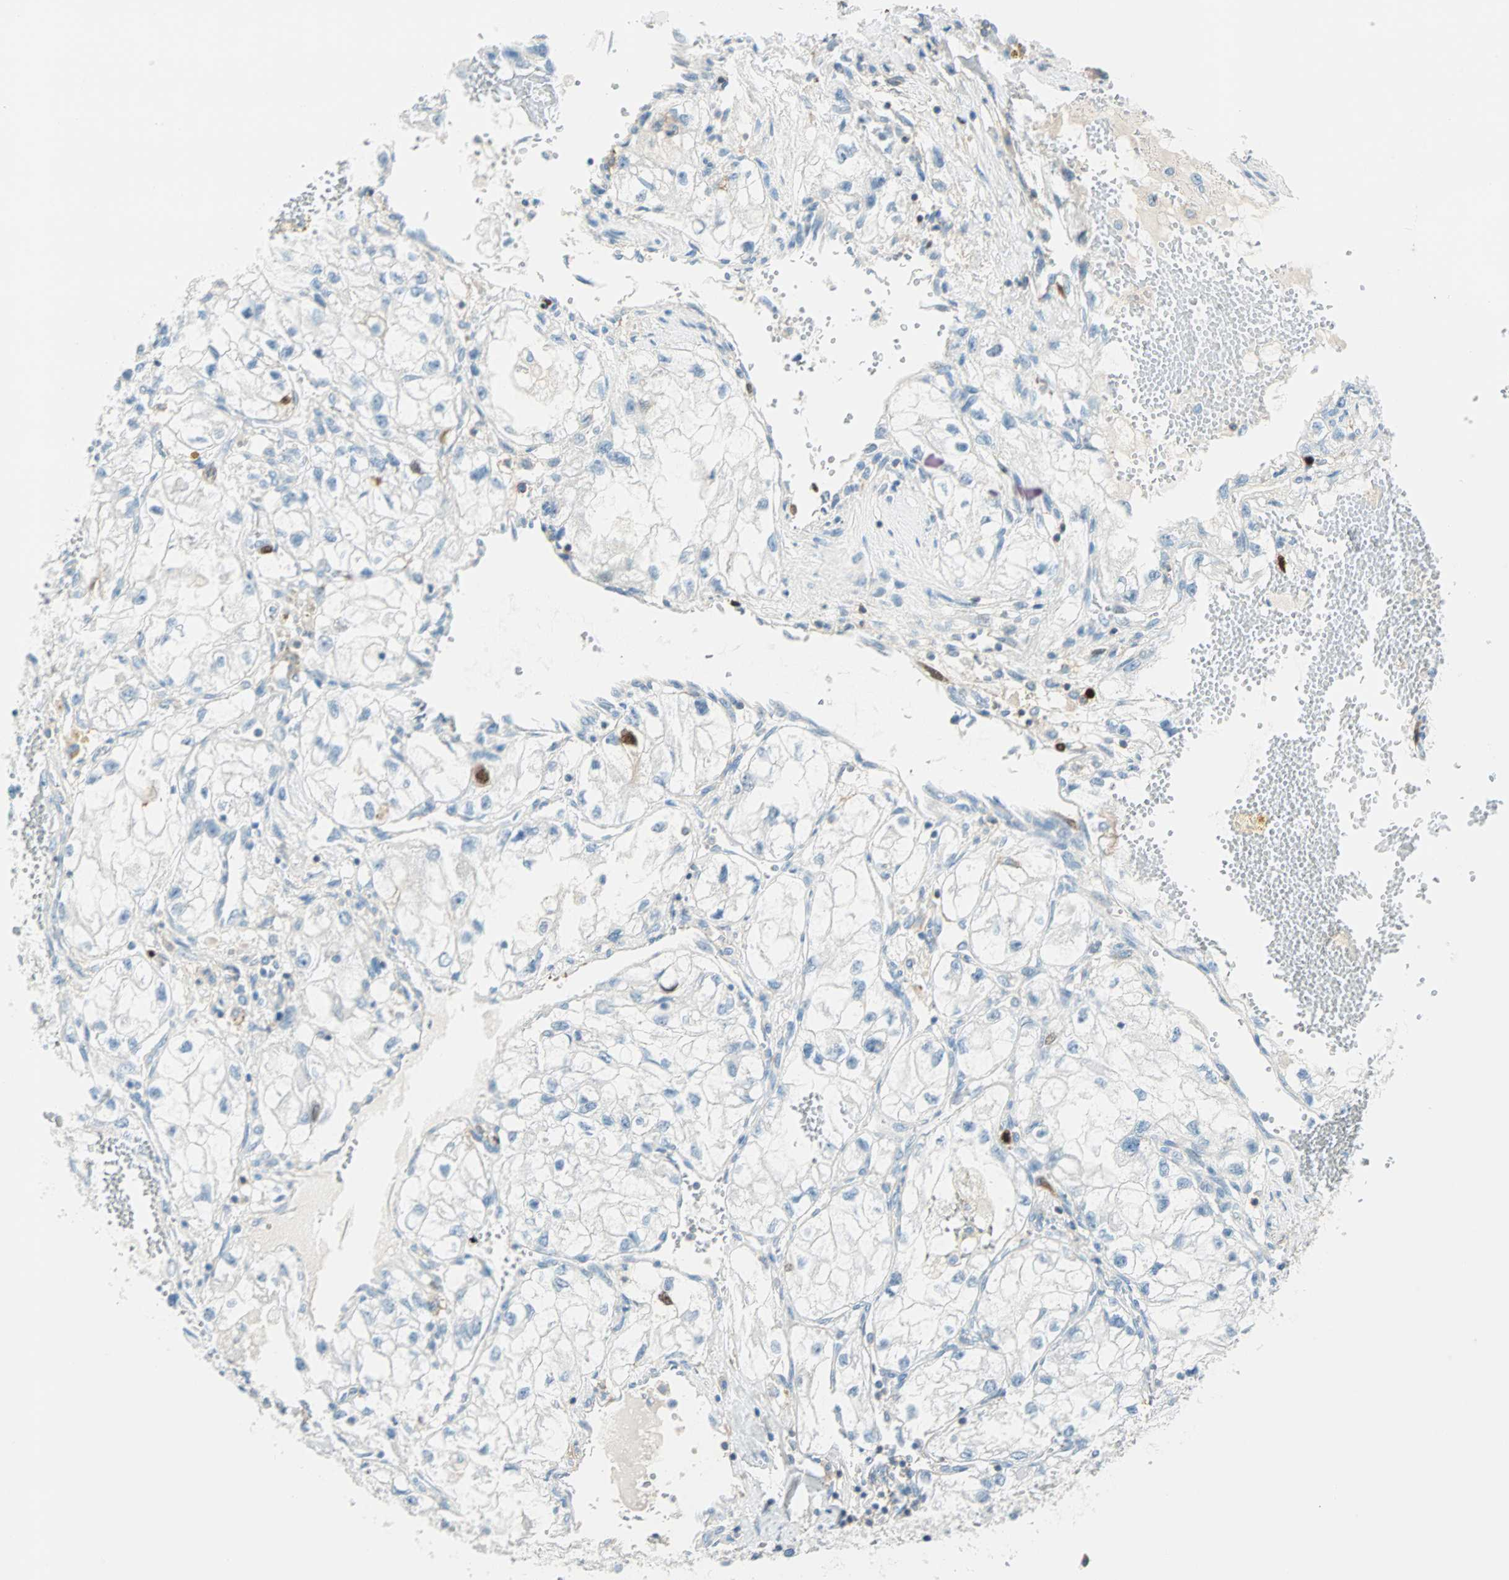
{"staining": {"intensity": "negative", "quantity": "none", "location": "none"}, "tissue": "renal cancer", "cell_type": "Tumor cells", "image_type": "cancer", "snomed": [{"axis": "morphology", "description": "Adenocarcinoma, NOS"}, {"axis": "topography", "description": "Kidney"}], "caption": "This histopathology image is of adenocarcinoma (renal) stained with IHC to label a protein in brown with the nuclei are counter-stained blue. There is no positivity in tumor cells.", "gene": "PTTG1", "patient": {"sex": "female", "age": 70}}